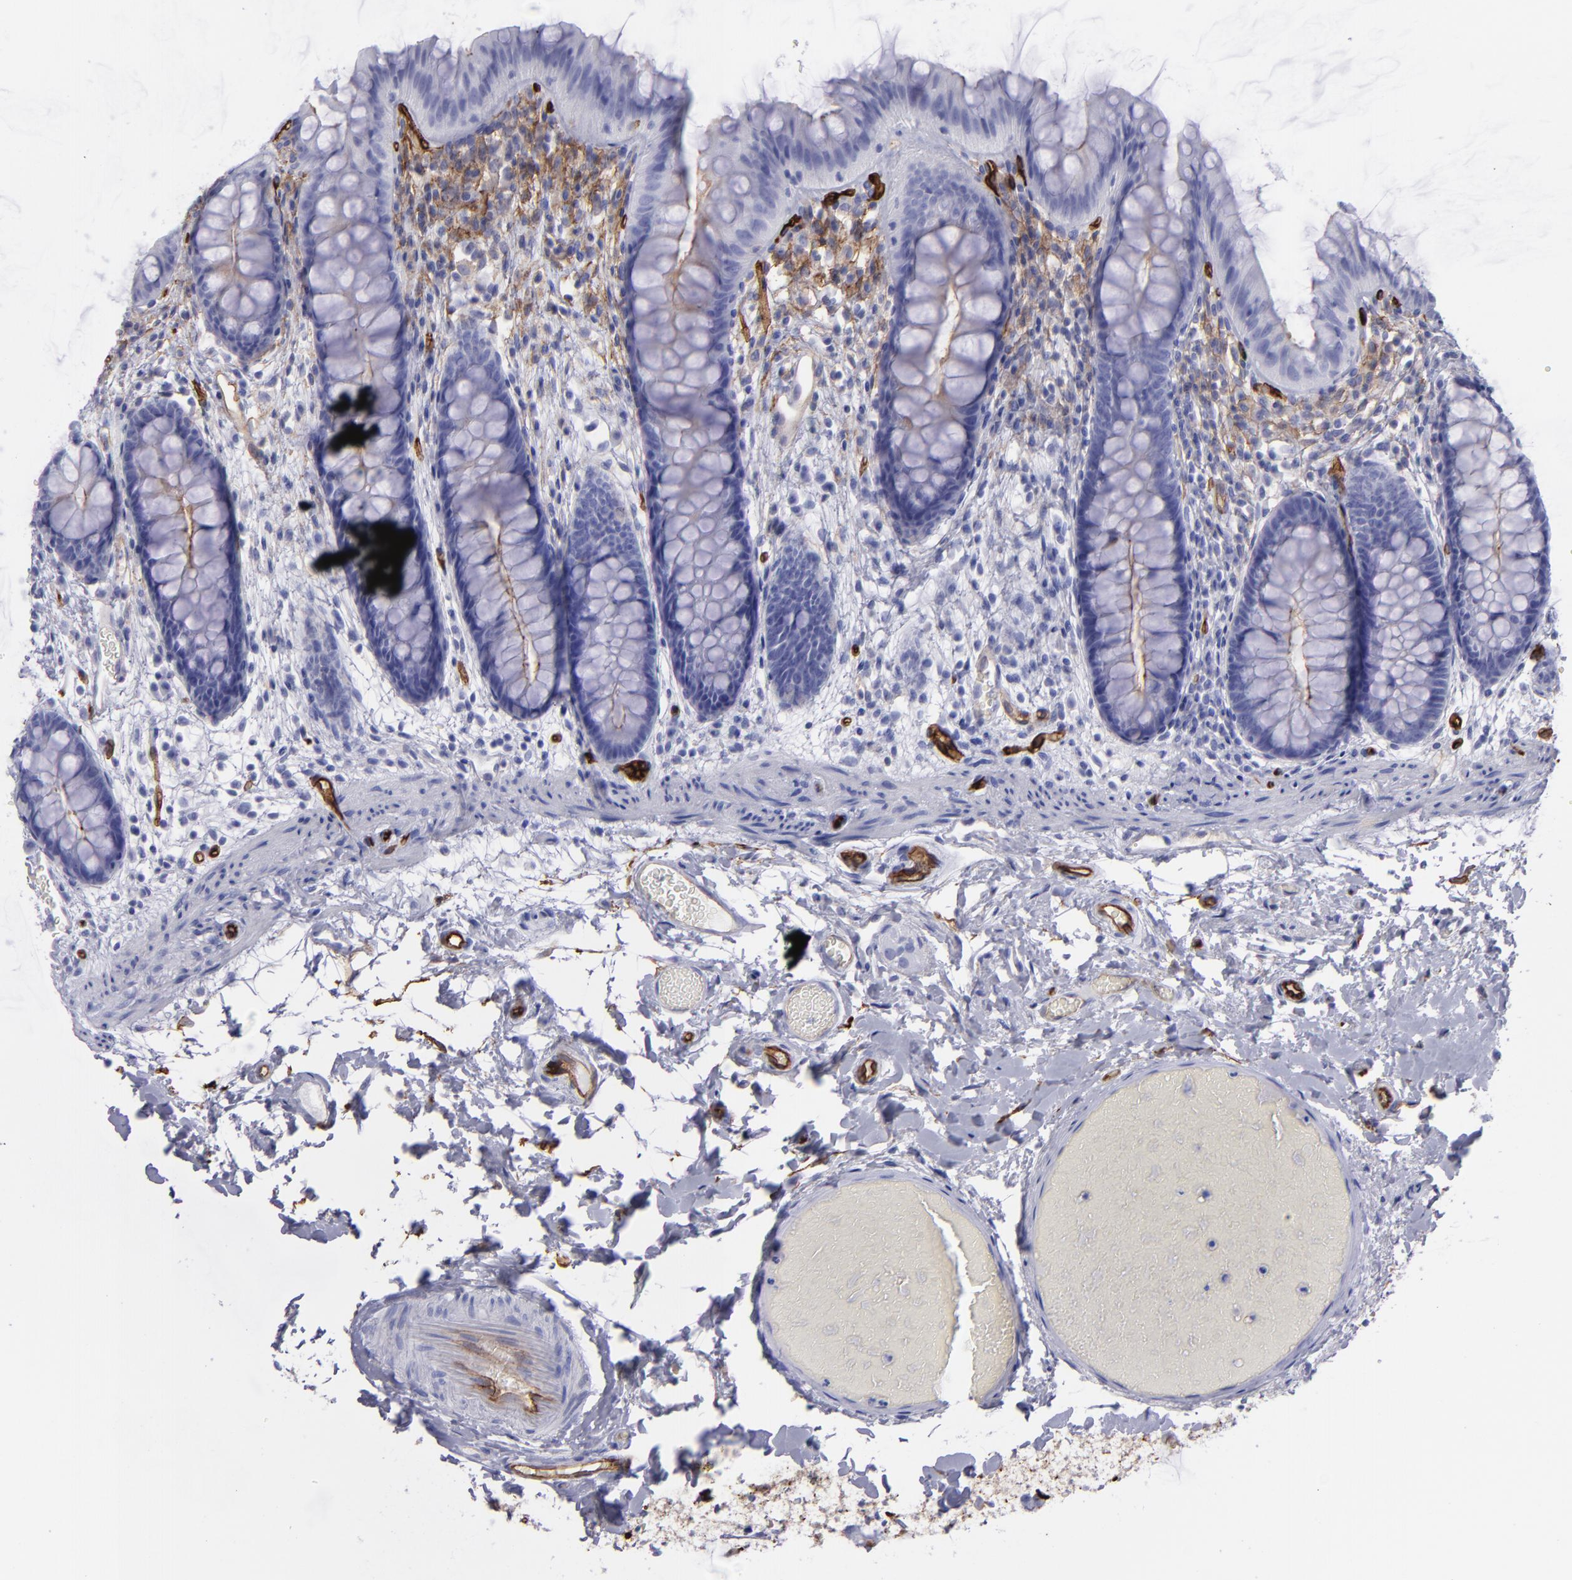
{"staining": {"intensity": "strong", "quantity": "25%-75%", "location": "cytoplasmic/membranous"}, "tissue": "colon", "cell_type": "Endothelial cells", "image_type": "normal", "snomed": [{"axis": "morphology", "description": "Normal tissue, NOS"}, {"axis": "topography", "description": "Smooth muscle"}, {"axis": "topography", "description": "Colon"}], "caption": "Immunohistochemical staining of normal human colon exhibits 25%-75% levels of strong cytoplasmic/membranous protein positivity in approximately 25%-75% of endothelial cells.", "gene": "ACE", "patient": {"sex": "male", "age": 67}}